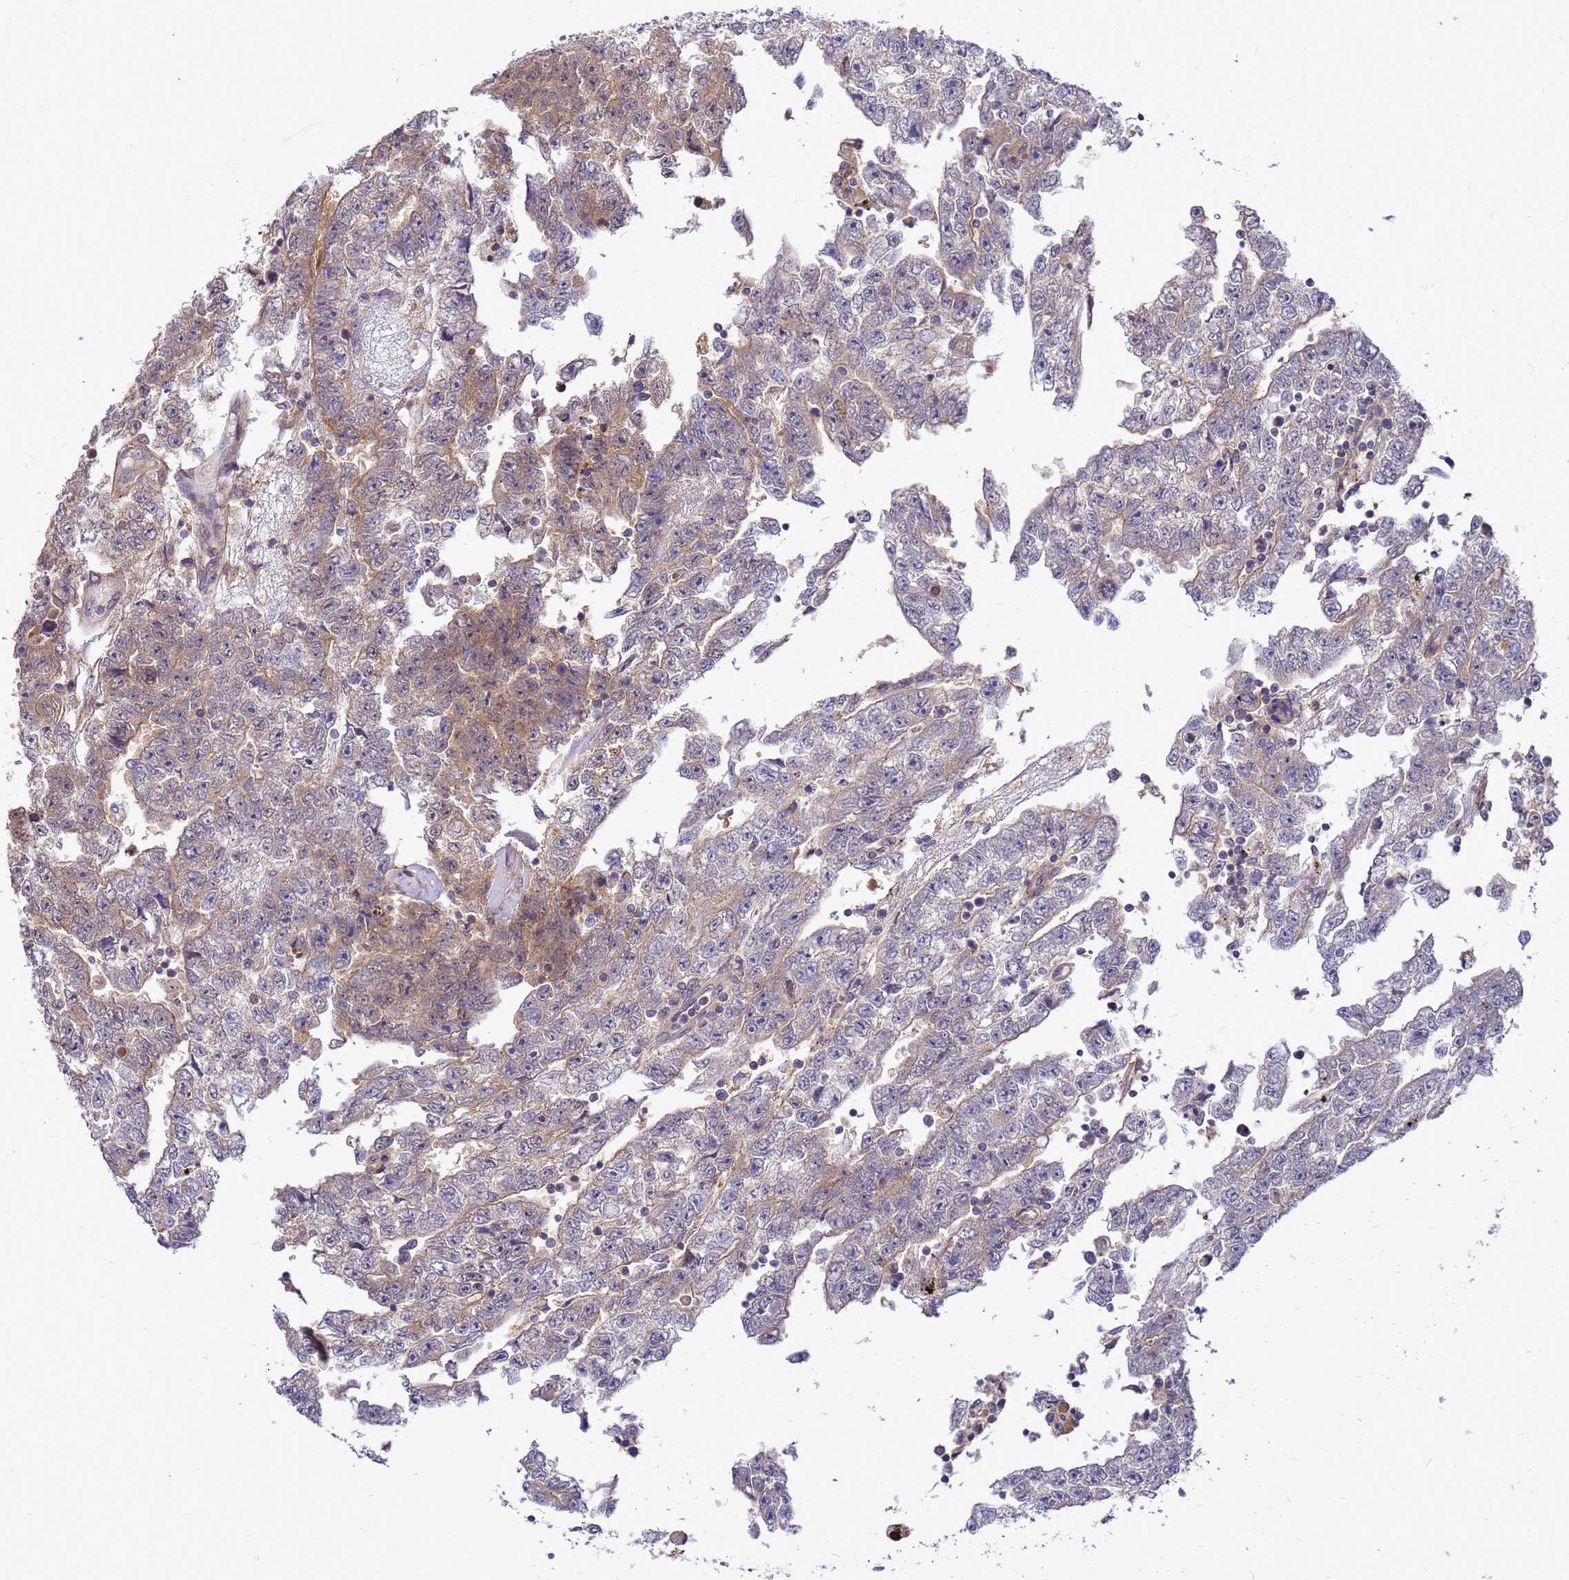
{"staining": {"intensity": "moderate", "quantity": "<25%", "location": "cytoplasmic/membranous"}, "tissue": "testis cancer", "cell_type": "Tumor cells", "image_type": "cancer", "snomed": [{"axis": "morphology", "description": "Carcinoma, Embryonal, NOS"}, {"axis": "topography", "description": "Testis"}], "caption": "Testis cancer stained for a protein exhibits moderate cytoplasmic/membranous positivity in tumor cells.", "gene": "ENOPH1", "patient": {"sex": "male", "age": 25}}